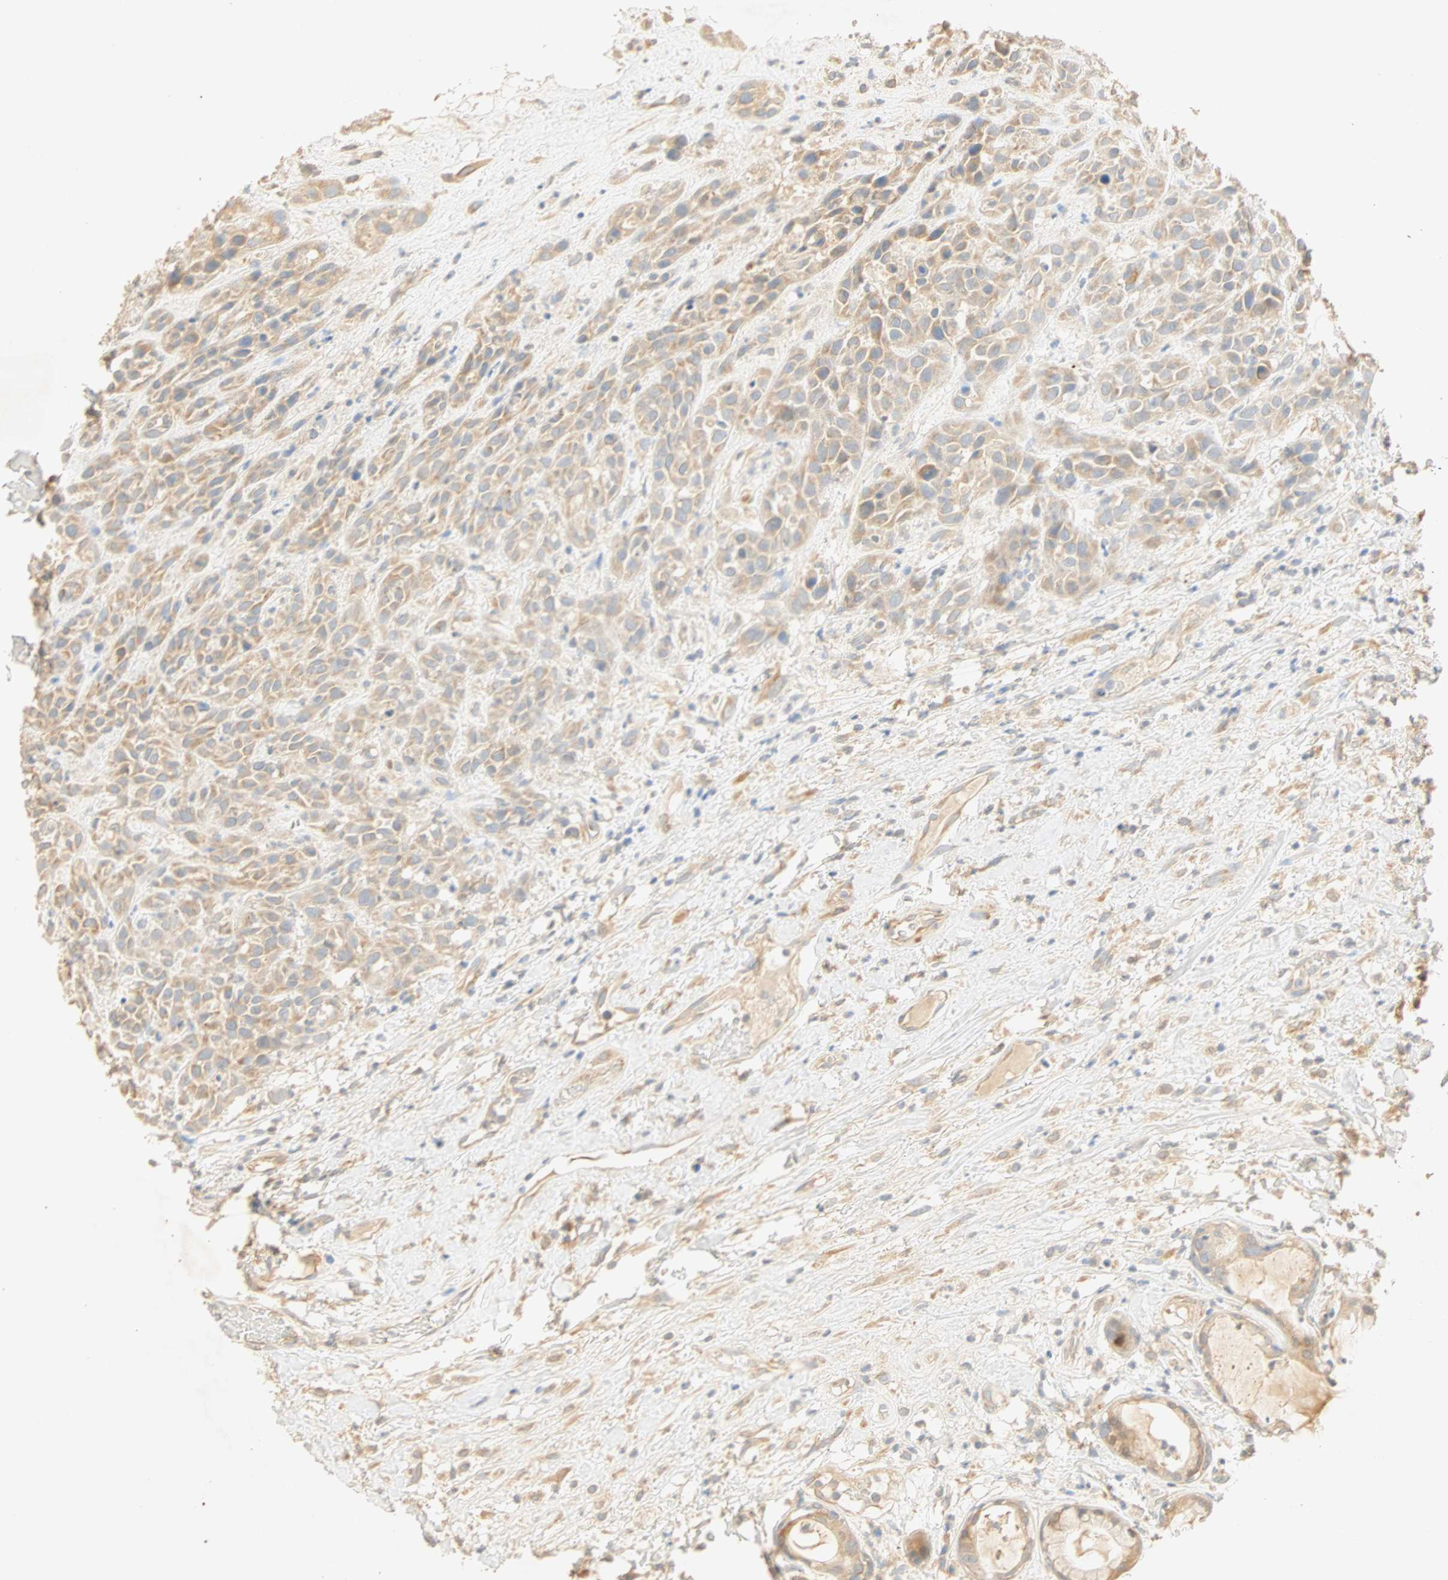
{"staining": {"intensity": "weak", "quantity": ">75%", "location": "cytoplasmic/membranous"}, "tissue": "head and neck cancer", "cell_type": "Tumor cells", "image_type": "cancer", "snomed": [{"axis": "morphology", "description": "Normal tissue, NOS"}, {"axis": "morphology", "description": "Squamous cell carcinoma, NOS"}, {"axis": "topography", "description": "Cartilage tissue"}, {"axis": "topography", "description": "Head-Neck"}], "caption": "Head and neck squamous cell carcinoma stained with a protein marker displays weak staining in tumor cells.", "gene": "SELENBP1", "patient": {"sex": "male", "age": 62}}